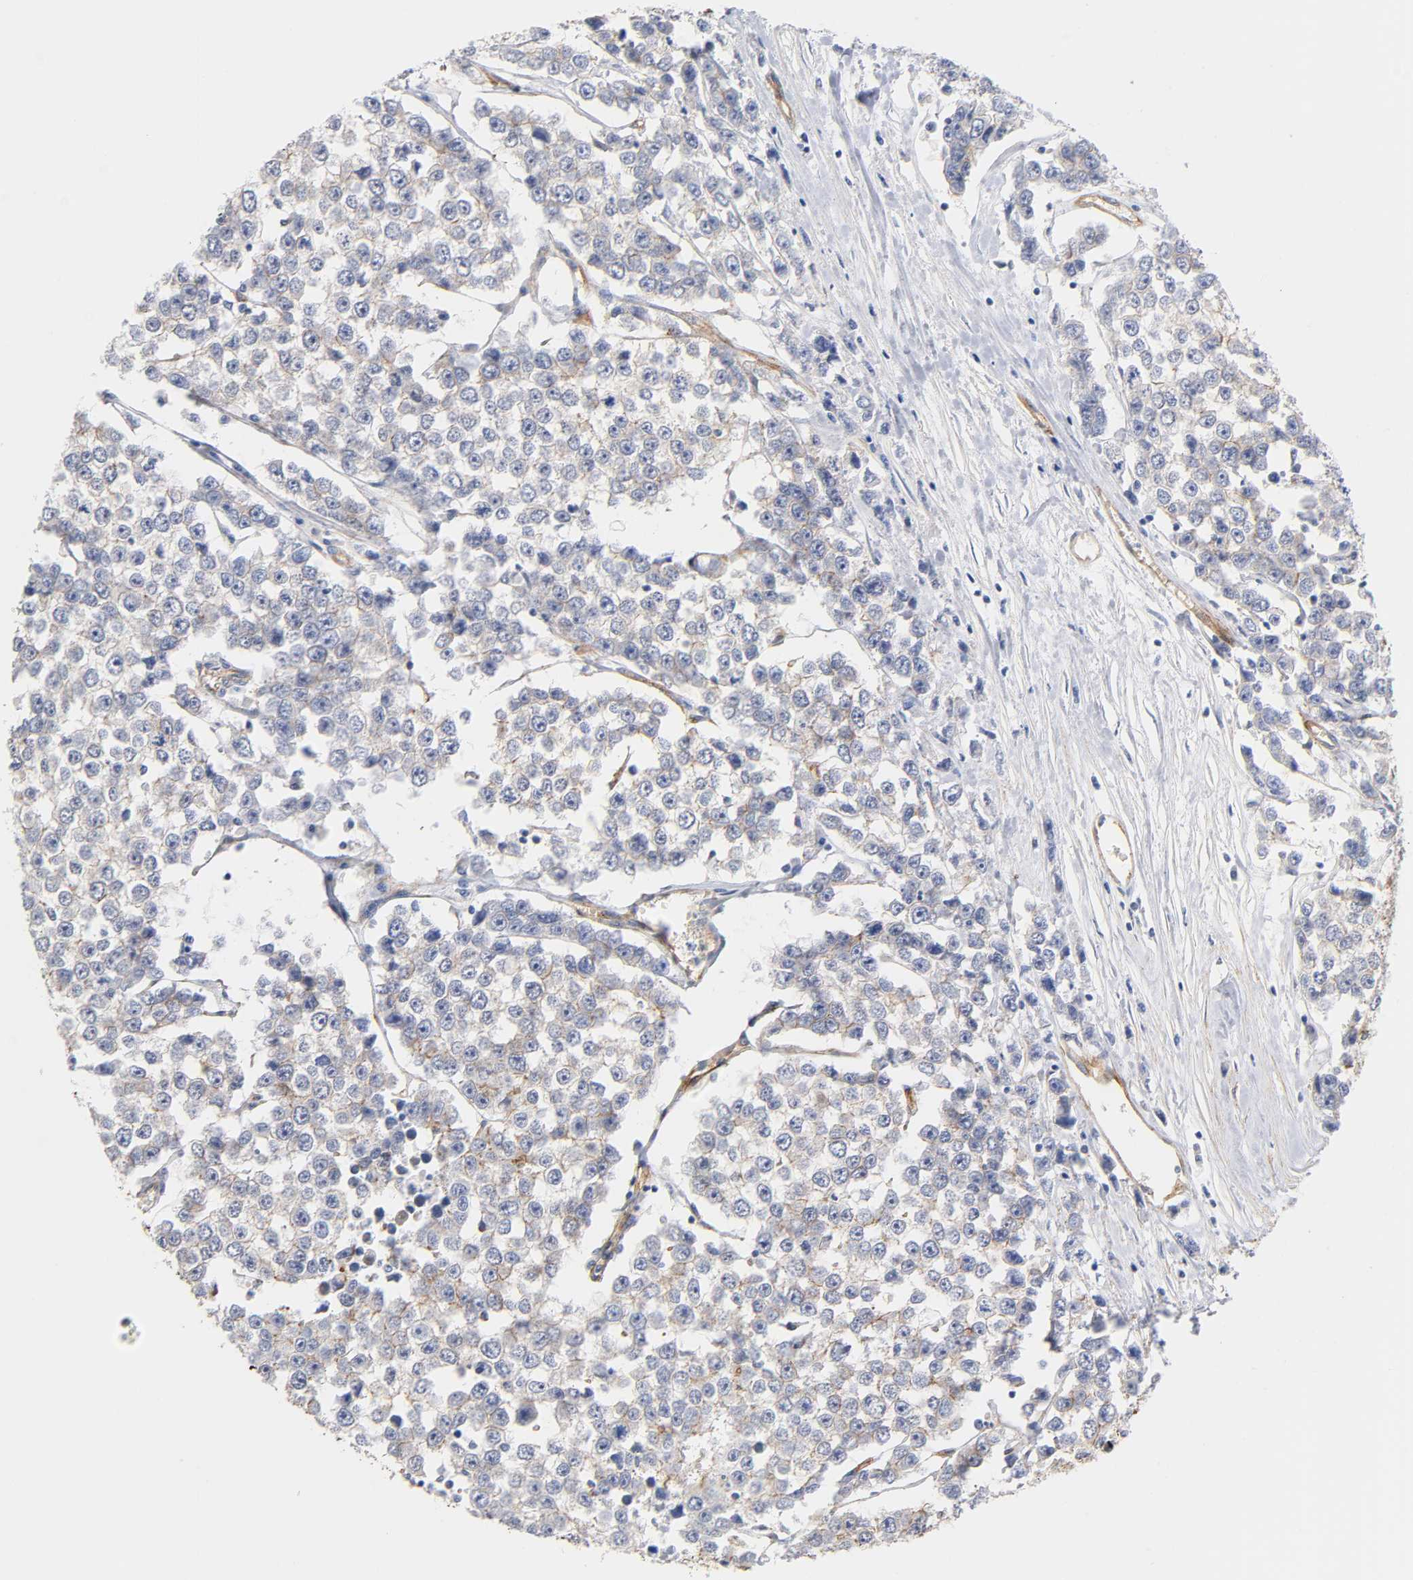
{"staining": {"intensity": "weak", "quantity": "25%-75%", "location": "cytoplasmic/membranous"}, "tissue": "testis cancer", "cell_type": "Tumor cells", "image_type": "cancer", "snomed": [{"axis": "morphology", "description": "Seminoma, NOS"}, {"axis": "morphology", "description": "Carcinoma, Embryonal, NOS"}, {"axis": "topography", "description": "Testis"}], "caption": "Human testis cancer (embryonal carcinoma) stained for a protein (brown) displays weak cytoplasmic/membranous positive staining in approximately 25%-75% of tumor cells.", "gene": "SPTAN1", "patient": {"sex": "male", "age": 52}}